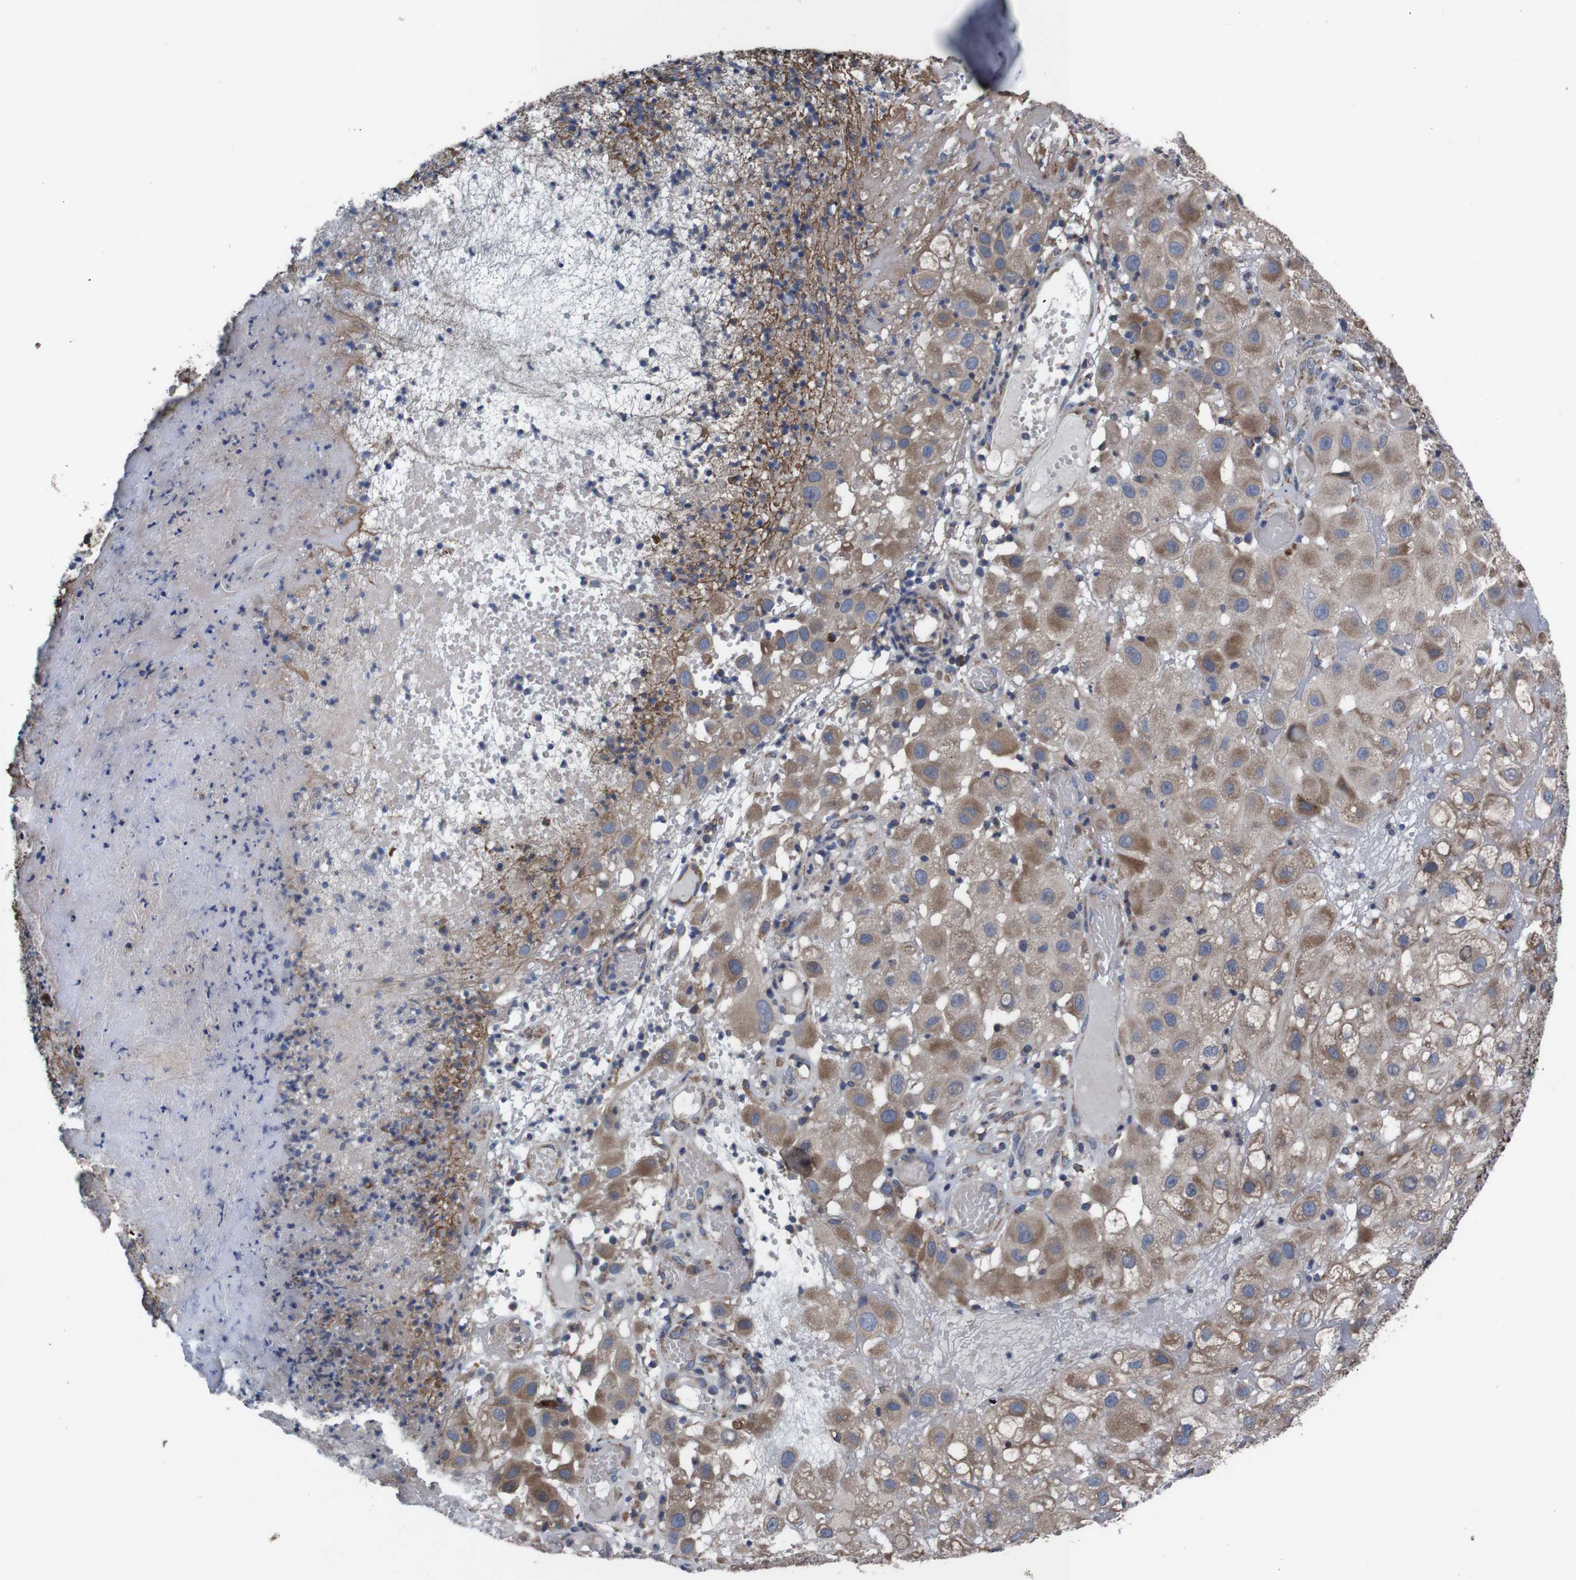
{"staining": {"intensity": "moderate", "quantity": ">75%", "location": "cytoplasmic/membranous"}, "tissue": "melanoma", "cell_type": "Tumor cells", "image_type": "cancer", "snomed": [{"axis": "morphology", "description": "Malignant melanoma, NOS"}, {"axis": "topography", "description": "Skin"}], "caption": "Immunohistochemical staining of human malignant melanoma reveals medium levels of moderate cytoplasmic/membranous protein positivity in approximately >75% of tumor cells.", "gene": "SIGMAR1", "patient": {"sex": "female", "age": 81}}